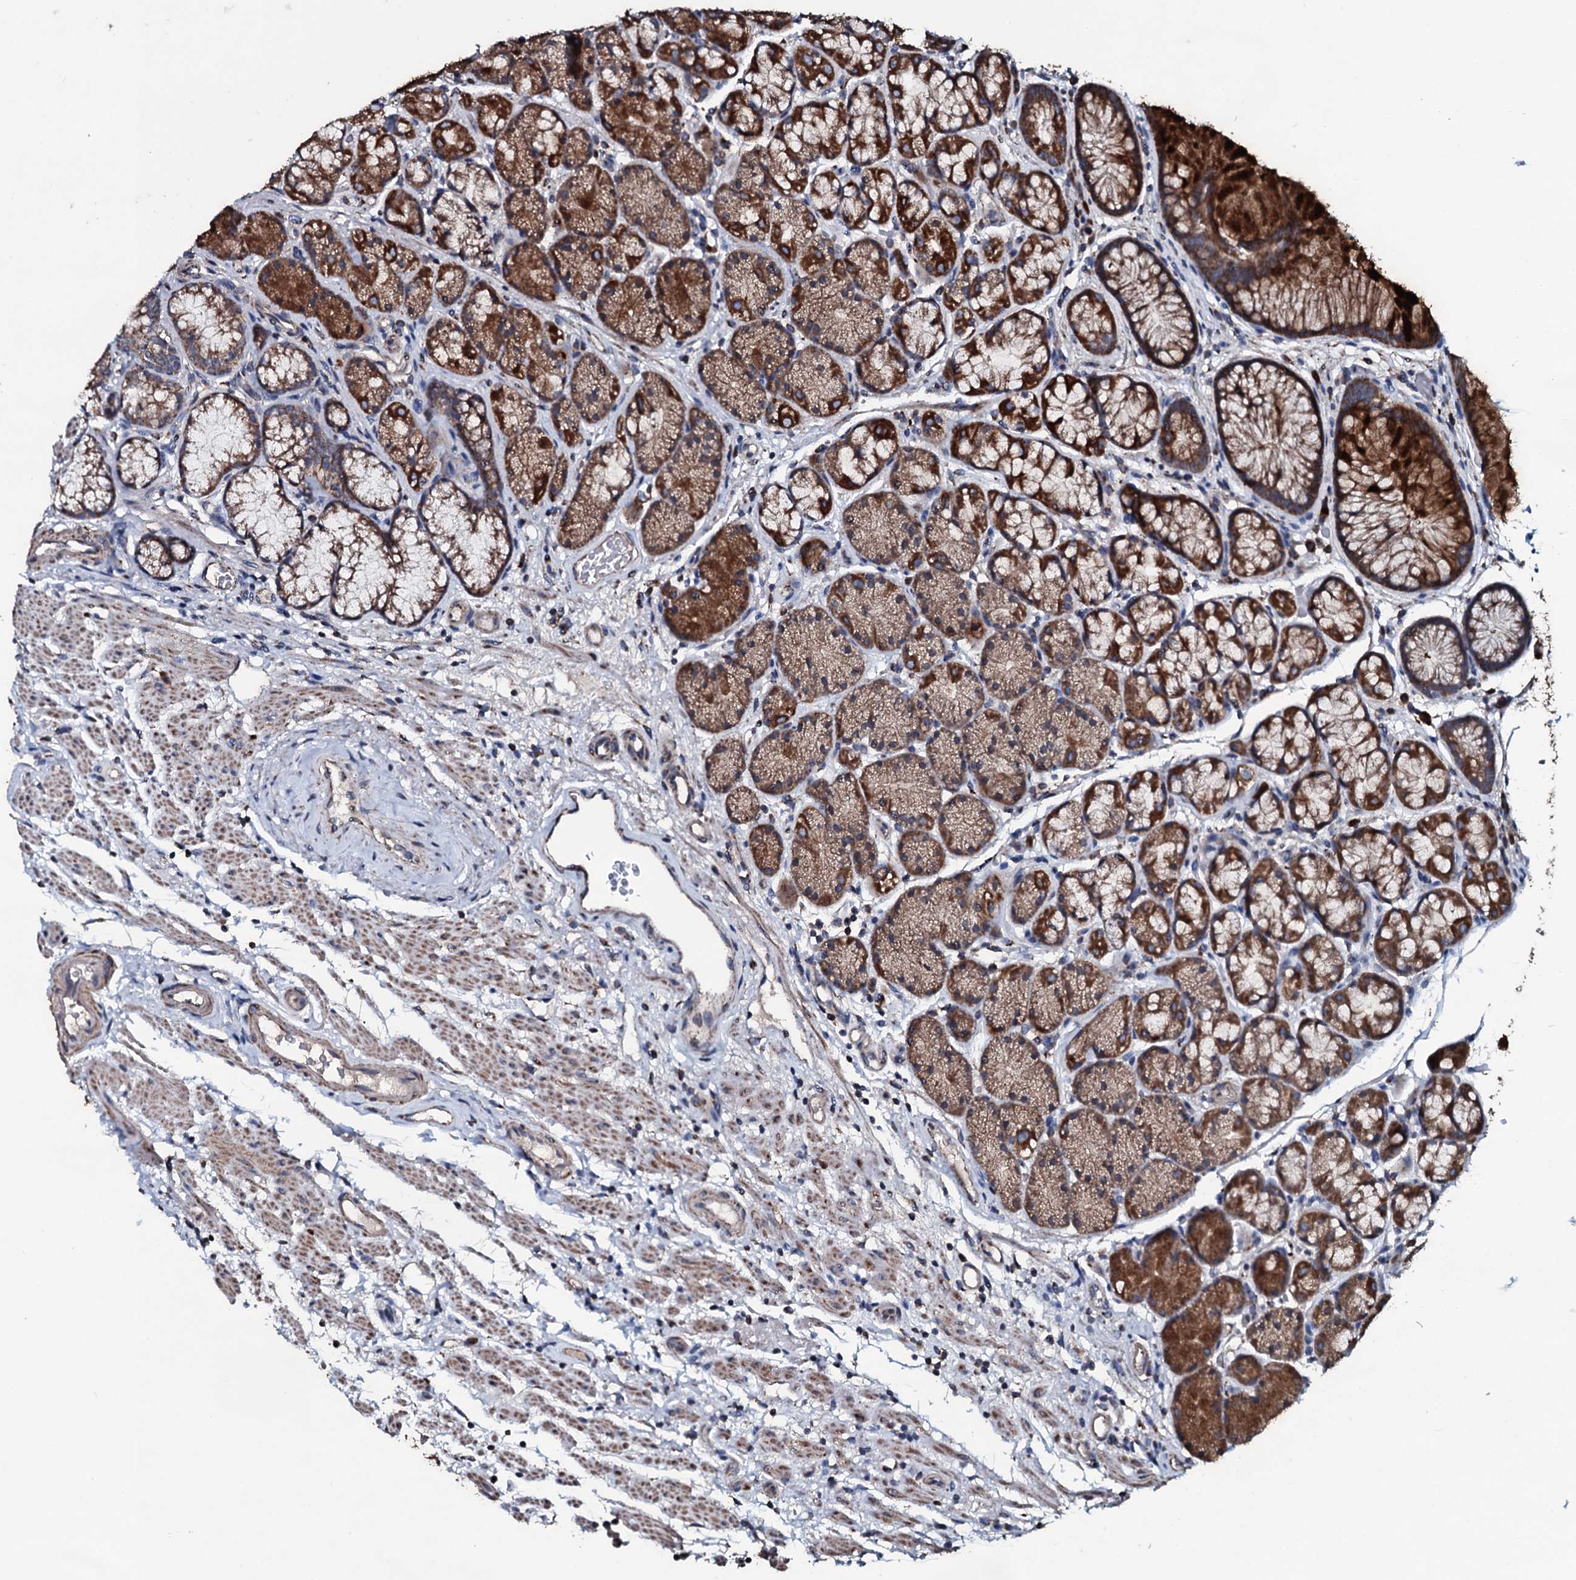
{"staining": {"intensity": "strong", "quantity": ">75%", "location": "cytoplasmic/membranous"}, "tissue": "stomach", "cell_type": "Glandular cells", "image_type": "normal", "snomed": [{"axis": "morphology", "description": "Normal tissue, NOS"}, {"axis": "topography", "description": "Stomach"}], "caption": "Glandular cells show high levels of strong cytoplasmic/membranous staining in about >75% of cells in unremarkable stomach. (DAB (3,3'-diaminobenzidine) = brown stain, brightfield microscopy at high magnification).", "gene": "DYNC2I2", "patient": {"sex": "male", "age": 63}}